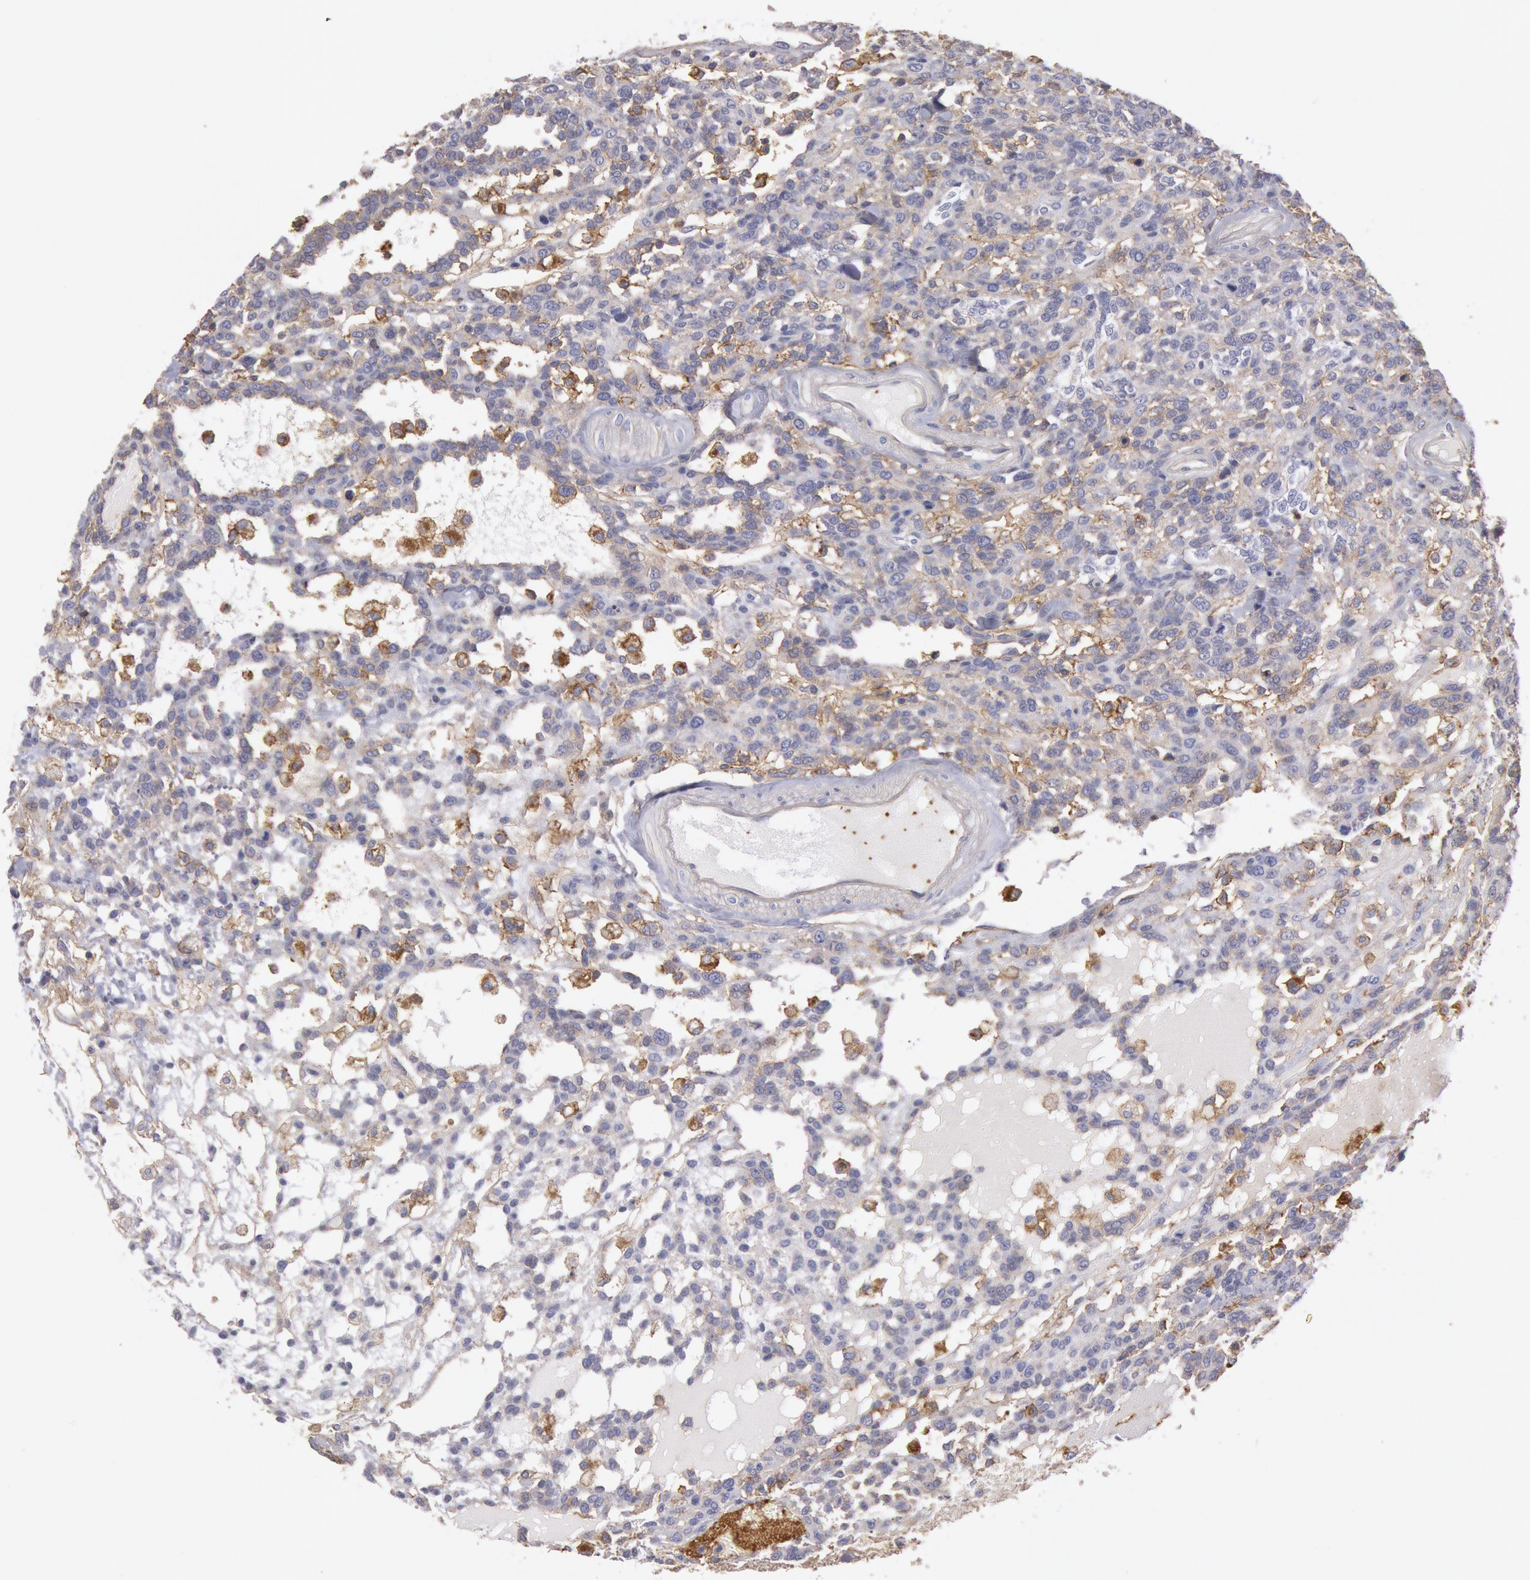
{"staining": {"intensity": "moderate", "quantity": "25%-75%", "location": "cytoplasmic/membranous"}, "tissue": "glioma", "cell_type": "Tumor cells", "image_type": "cancer", "snomed": [{"axis": "morphology", "description": "Glioma, malignant, High grade"}, {"axis": "topography", "description": "Brain"}], "caption": "Glioma was stained to show a protein in brown. There is medium levels of moderate cytoplasmic/membranous expression in about 25%-75% of tumor cells. The staining was performed using DAB to visualize the protein expression in brown, while the nuclei were stained in blue with hematoxylin (Magnification: 20x).", "gene": "SNAP23", "patient": {"sex": "male", "age": 66}}